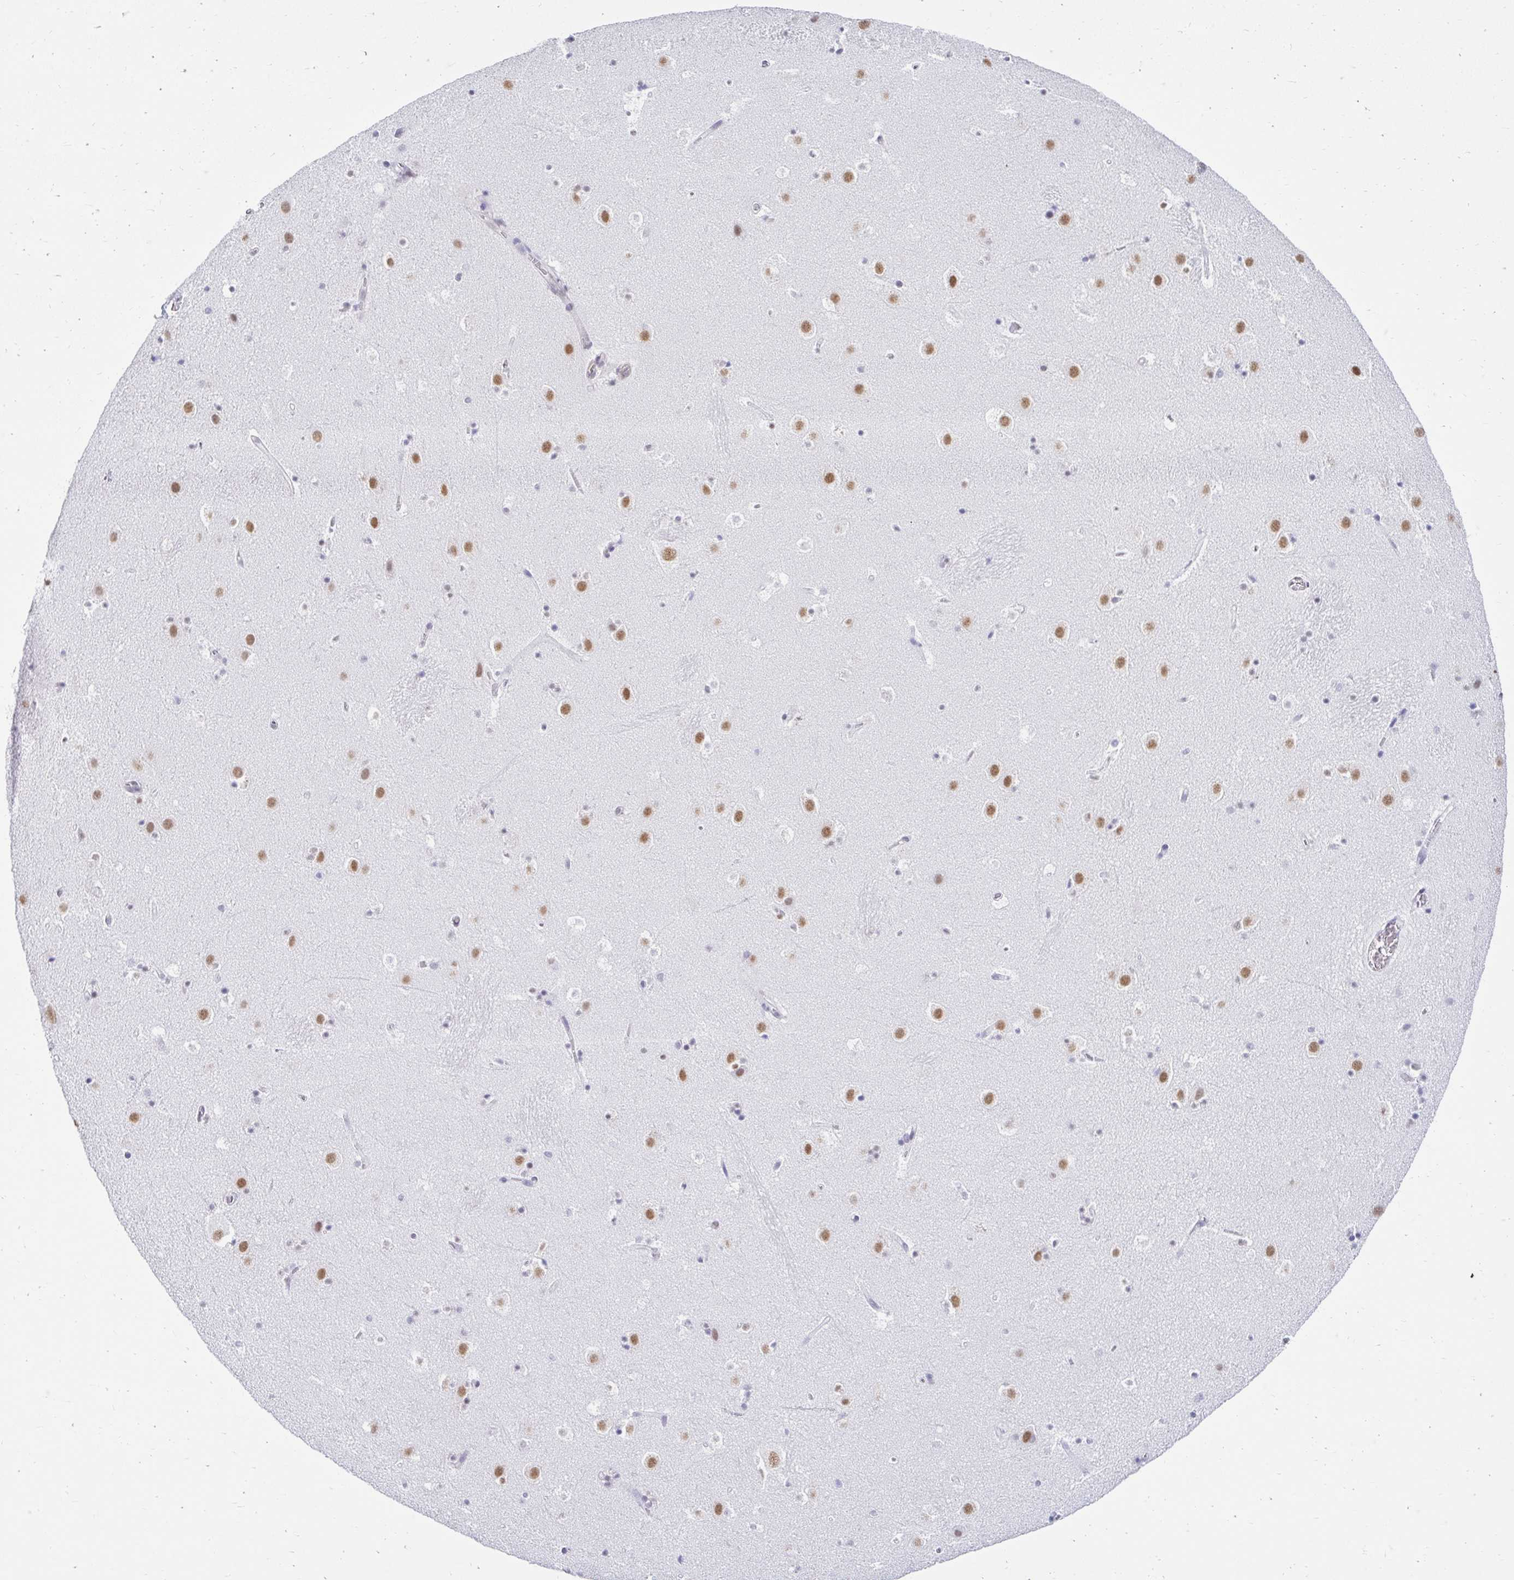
{"staining": {"intensity": "negative", "quantity": "none", "location": "none"}, "tissue": "caudate", "cell_type": "Glial cells", "image_type": "normal", "snomed": [{"axis": "morphology", "description": "Normal tissue, NOS"}, {"axis": "topography", "description": "Lateral ventricle wall"}], "caption": "DAB (3,3'-diaminobenzidine) immunohistochemical staining of normal human caudate exhibits no significant positivity in glial cells.", "gene": "DCAF17", "patient": {"sex": "male", "age": 37}}